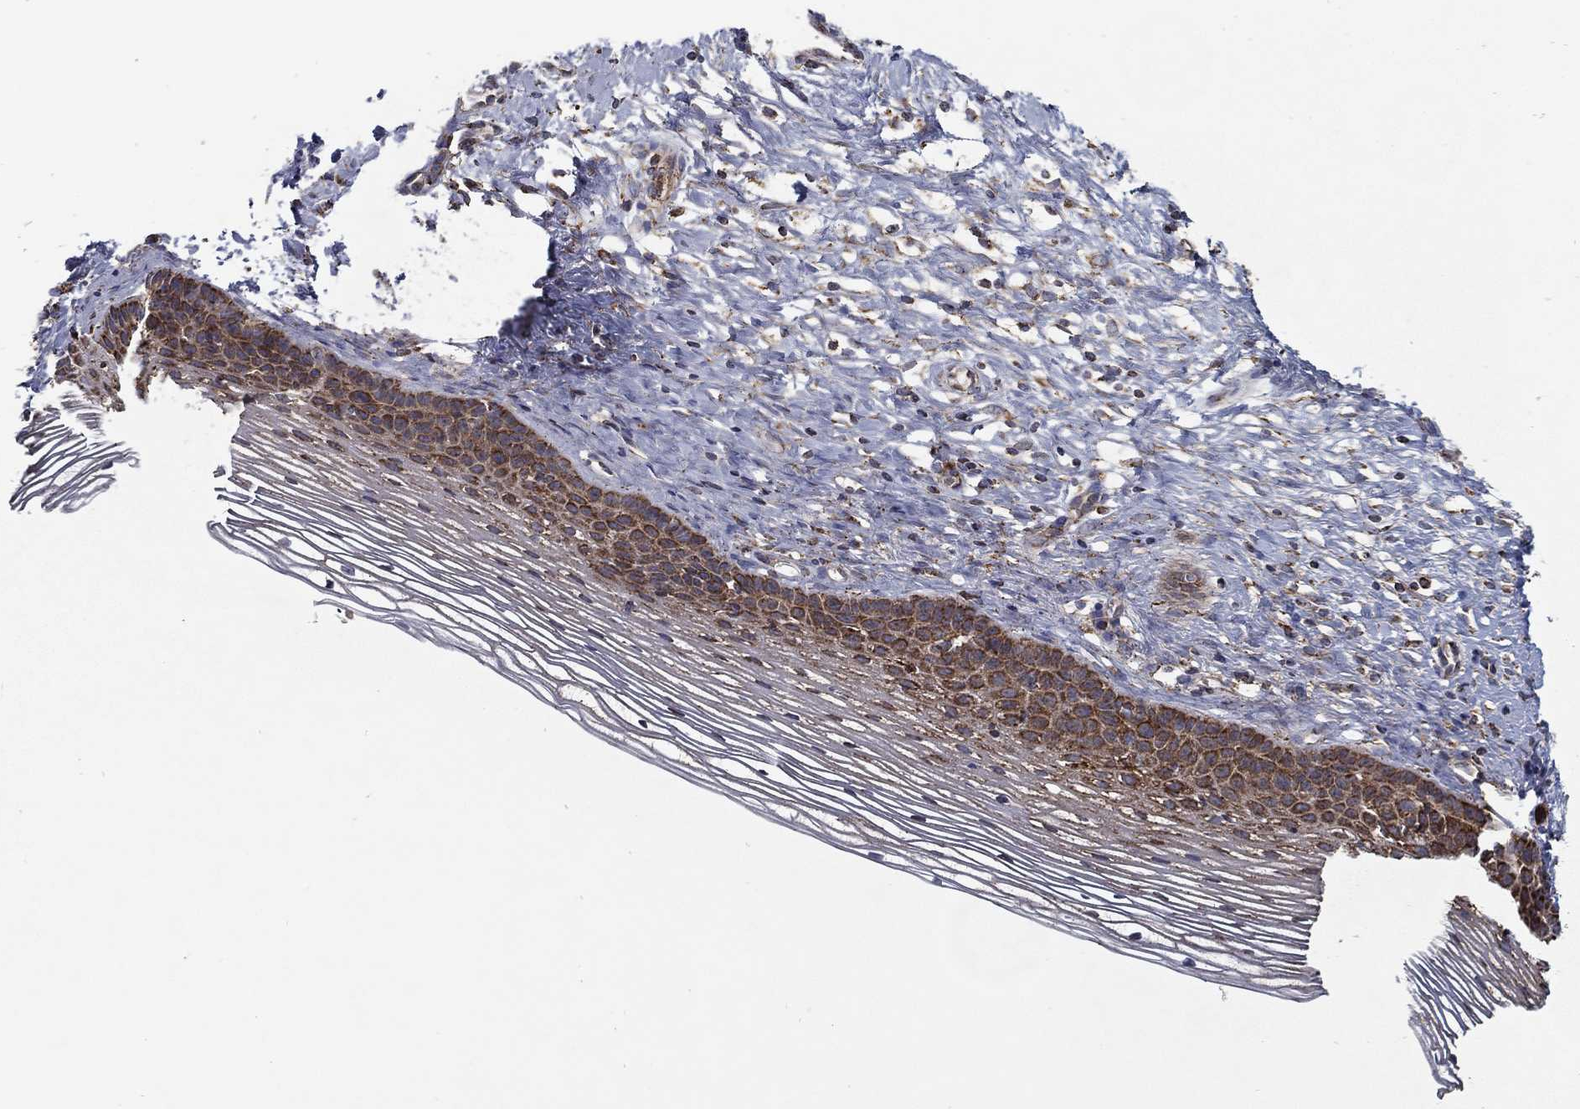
{"staining": {"intensity": "strong", "quantity": "<25%", "location": "cytoplasmic/membranous"}, "tissue": "cervix", "cell_type": "Squamous epithelial cells", "image_type": "normal", "snomed": [{"axis": "morphology", "description": "Normal tissue, NOS"}, {"axis": "topography", "description": "Cervix"}], "caption": "Protein analysis of benign cervix shows strong cytoplasmic/membranous expression in approximately <25% of squamous epithelial cells. (DAB = brown stain, brightfield microscopy at high magnification).", "gene": "MT", "patient": {"sex": "female", "age": 39}}